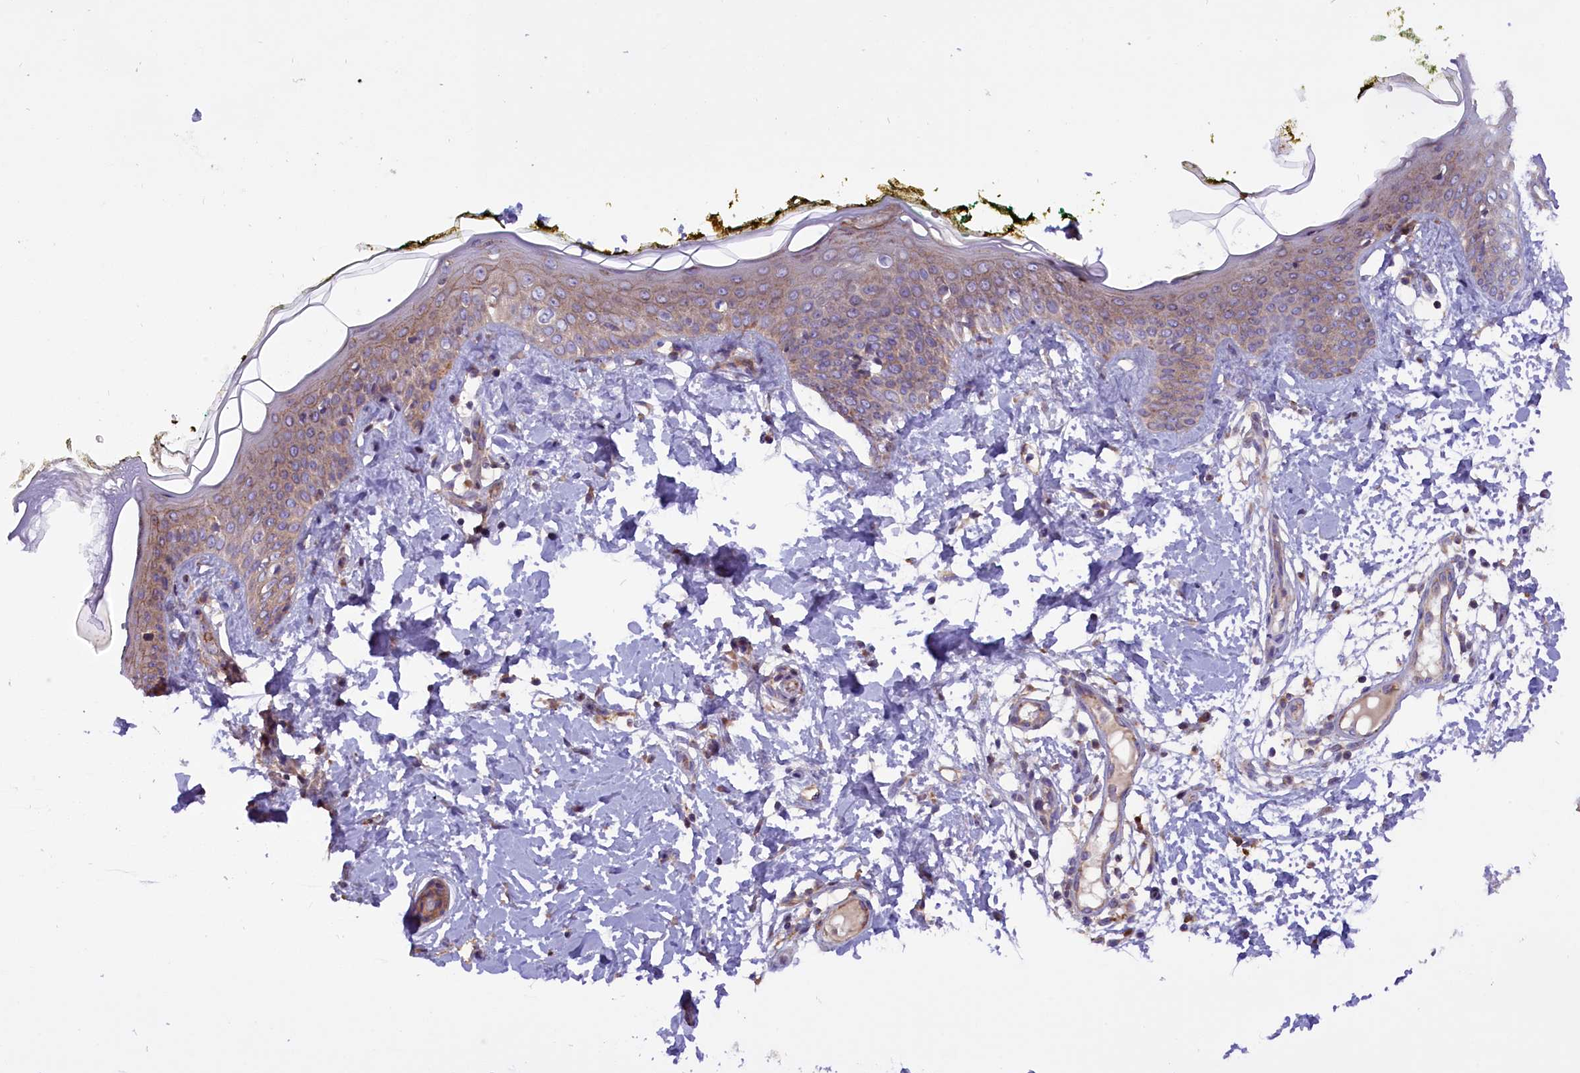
{"staining": {"intensity": "negative", "quantity": "none", "location": "none"}, "tissue": "skin", "cell_type": "Fibroblasts", "image_type": "normal", "snomed": [{"axis": "morphology", "description": "Normal tissue, NOS"}, {"axis": "topography", "description": "Skin"}], "caption": "Immunohistochemistry (IHC) of normal skin exhibits no positivity in fibroblasts. (Immunohistochemistry, brightfield microscopy, high magnification).", "gene": "DNAJB9", "patient": {"sex": "female", "age": 34}}